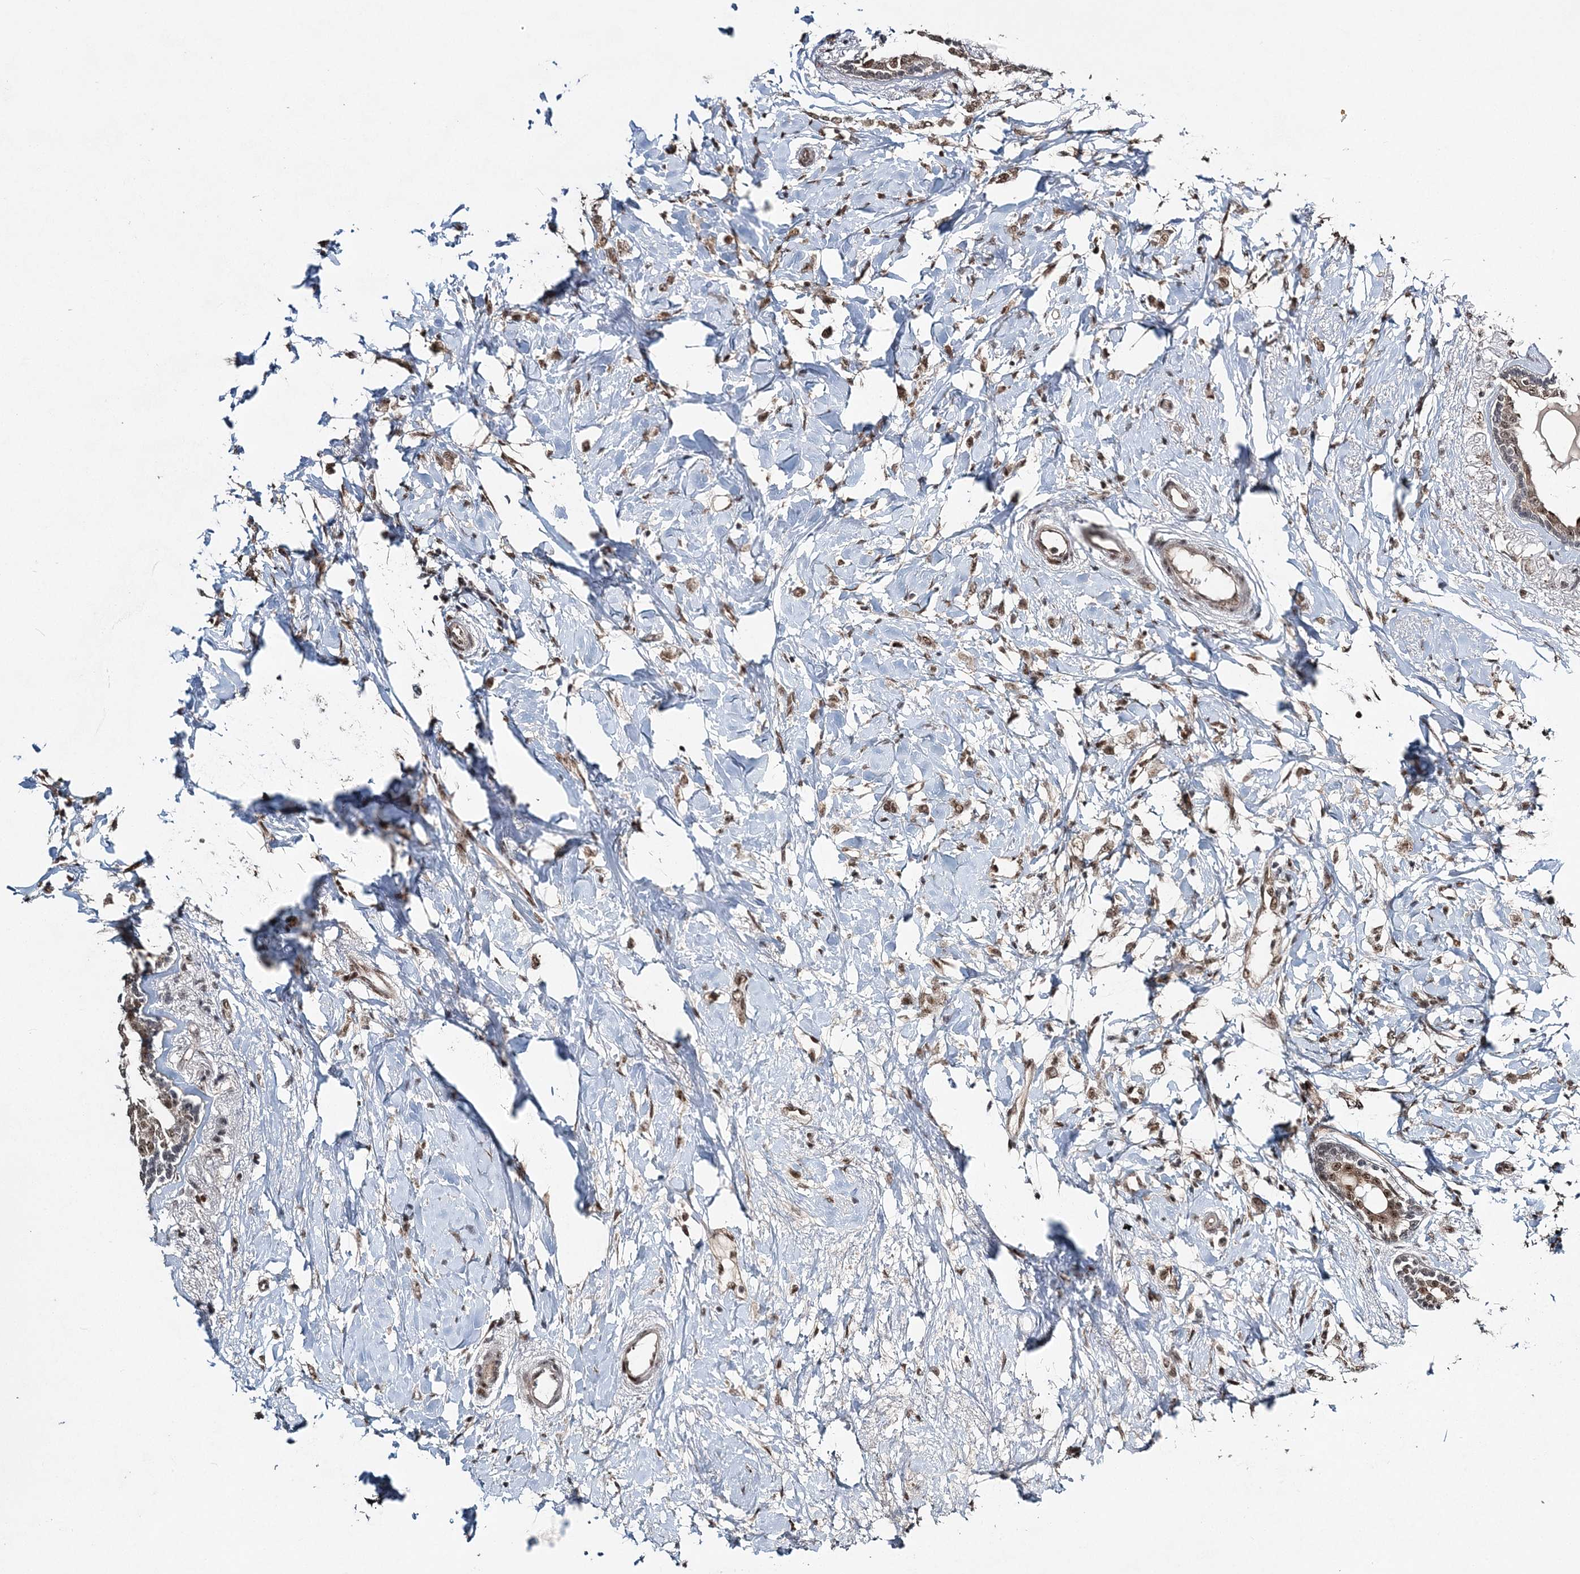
{"staining": {"intensity": "moderate", "quantity": ">75%", "location": "nuclear"}, "tissue": "breast cancer", "cell_type": "Tumor cells", "image_type": "cancer", "snomed": [{"axis": "morphology", "description": "Normal tissue, NOS"}, {"axis": "morphology", "description": "Lobular carcinoma"}, {"axis": "topography", "description": "Breast"}], "caption": "Protein staining of lobular carcinoma (breast) tissue exhibits moderate nuclear staining in approximately >75% of tumor cells. (Brightfield microscopy of DAB IHC at high magnification).", "gene": "CWC22", "patient": {"sex": "female", "age": 47}}